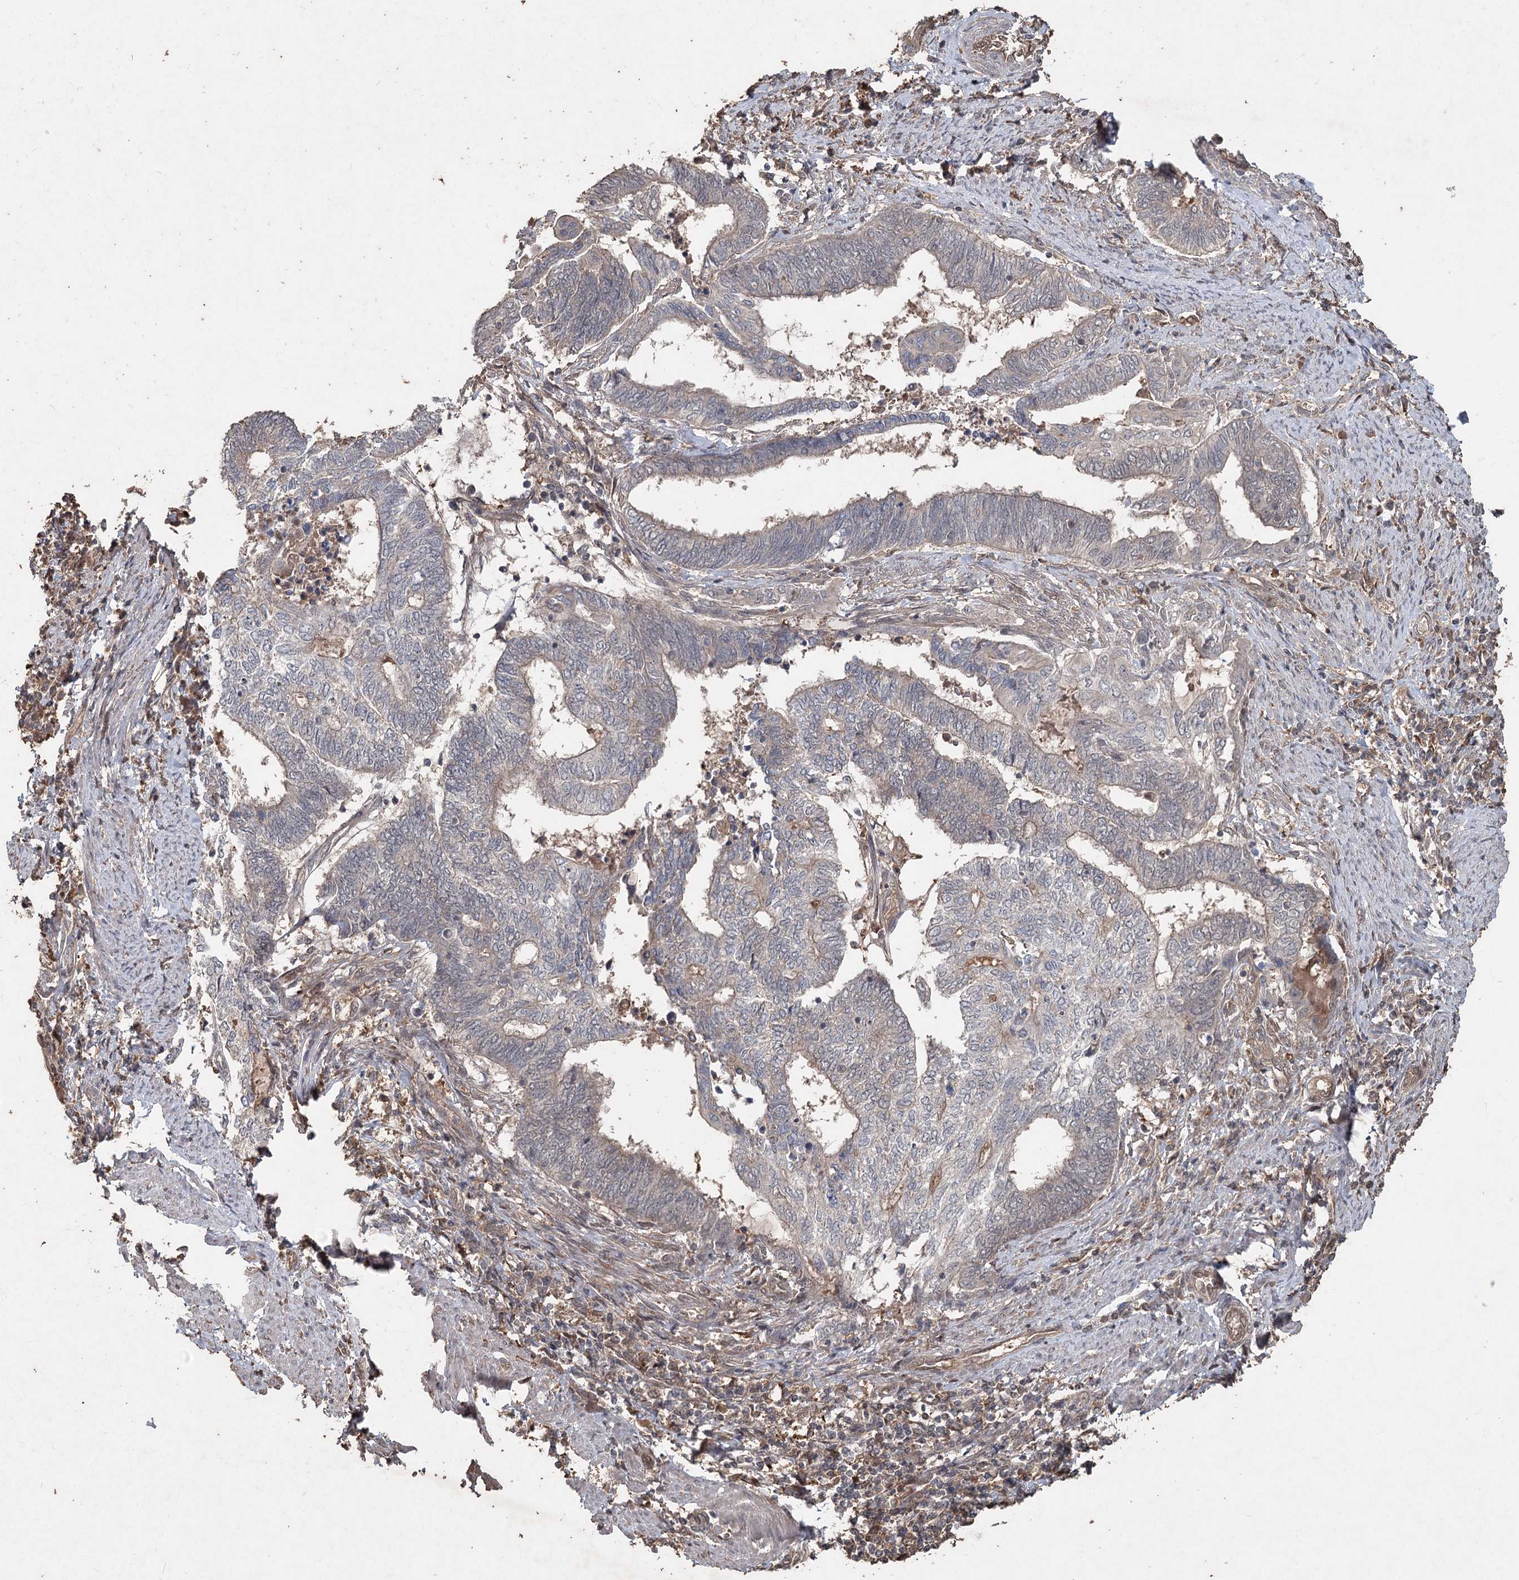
{"staining": {"intensity": "weak", "quantity": "<25%", "location": "cytoplasmic/membranous"}, "tissue": "endometrial cancer", "cell_type": "Tumor cells", "image_type": "cancer", "snomed": [{"axis": "morphology", "description": "Adenocarcinoma, NOS"}, {"axis": "topography", "description": "Uterus"}, {"axis": "topography", "description": "Endometrium"}], "caption": "This is an immunohistochemistry (IHC) photomicrograph of human endometrial cancer. There is no expression in tumor cells.", "gene": "FBXO7", "patient": {"sex": "female", "age": 70}}